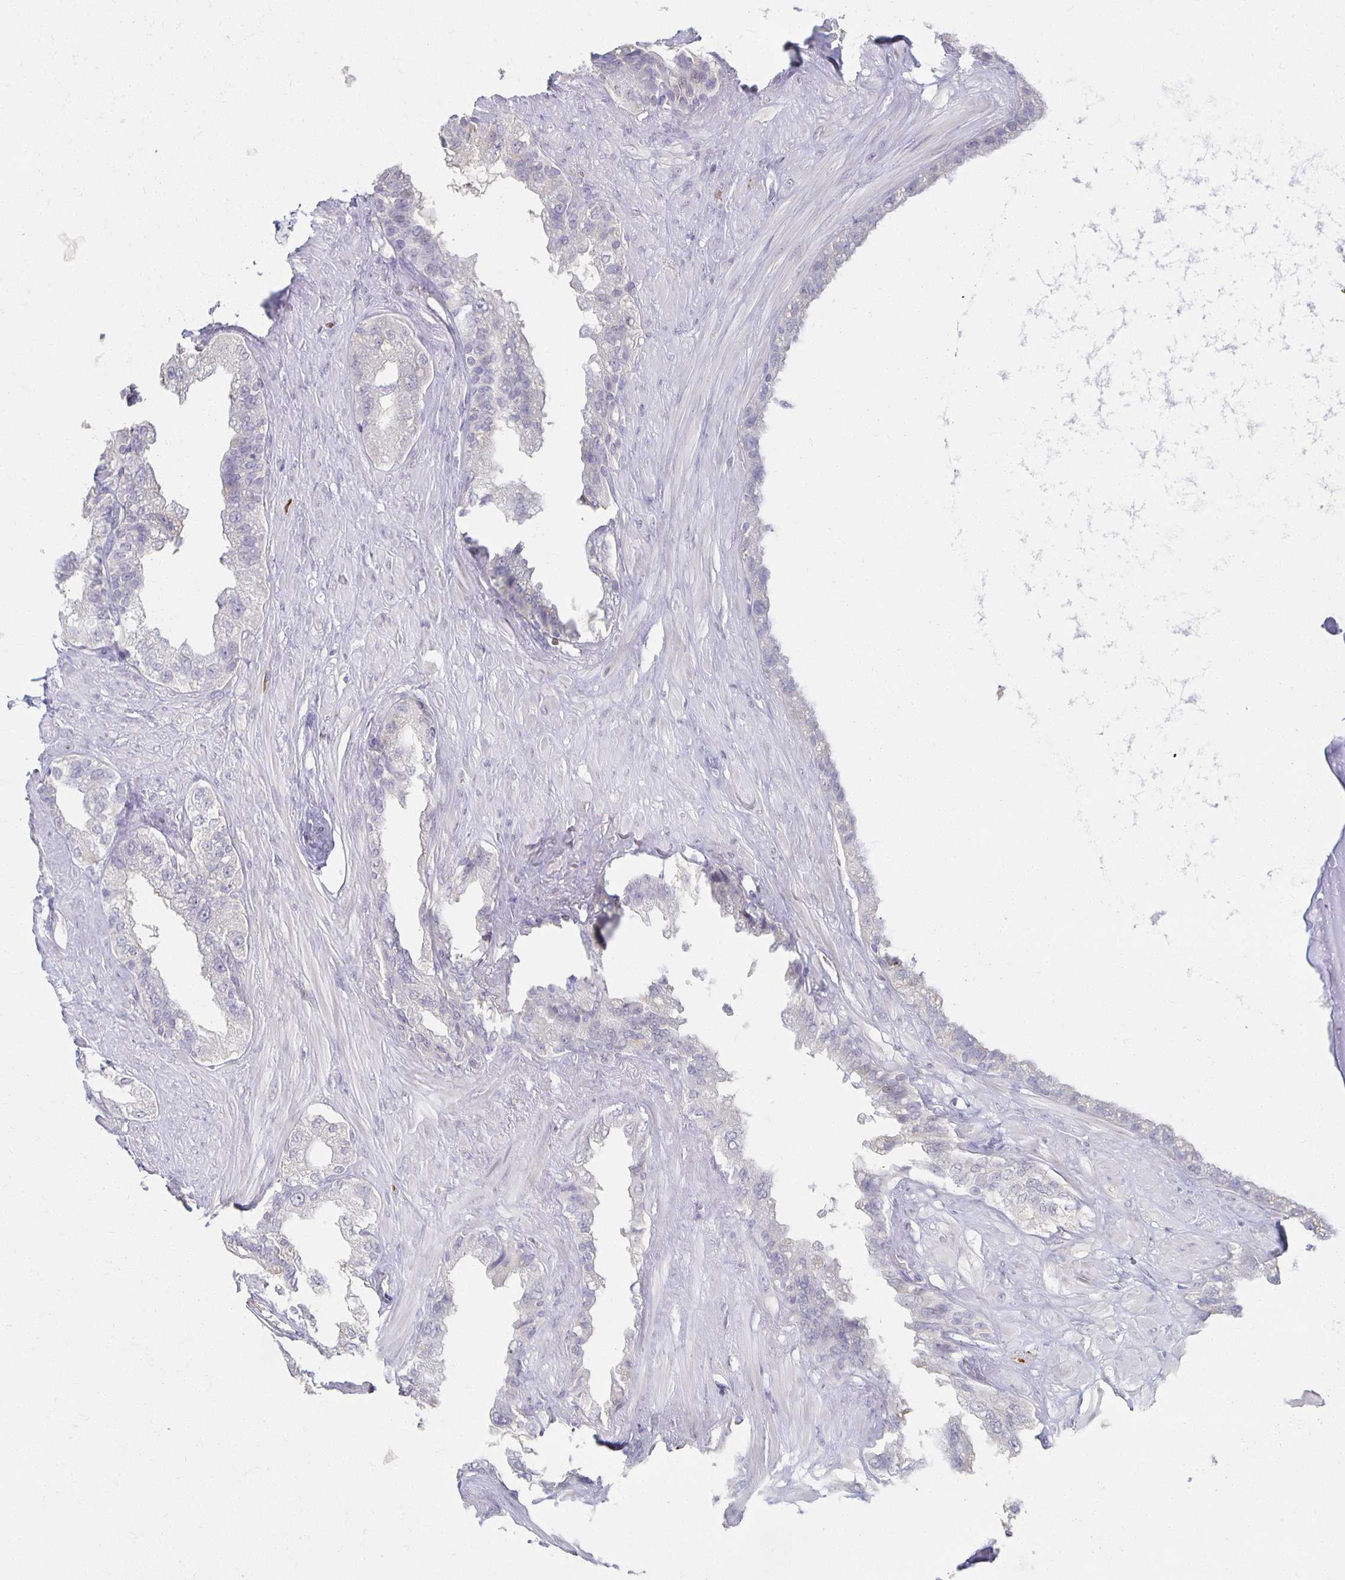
{"staining": {"intensity": "negative", "quantity": "none", "location": "none"}, "tissue": "seminal vesicle", "cell_type": "Glandular cells", "image_type": "normal", "snomed": [{"axis": "morphology", "description": "Normal tissue, NOS"}, {"axis": "topography", "description": "Seminal veicle"}, {"axis": "topography", "description": "Peripheral nerve tissue"}], "caption": "Unremarkable seminal vesicle was stained to show a protein in brown. There is no significant positivity in glandular cells. The staining was performed using DAB to visualize the protein expression in brown, while the nuclei were stained in blue with hematoxylin (Magnification: 20x).", "gene": "ZNF692", "patient": {"sex": "male", "age": 76}}